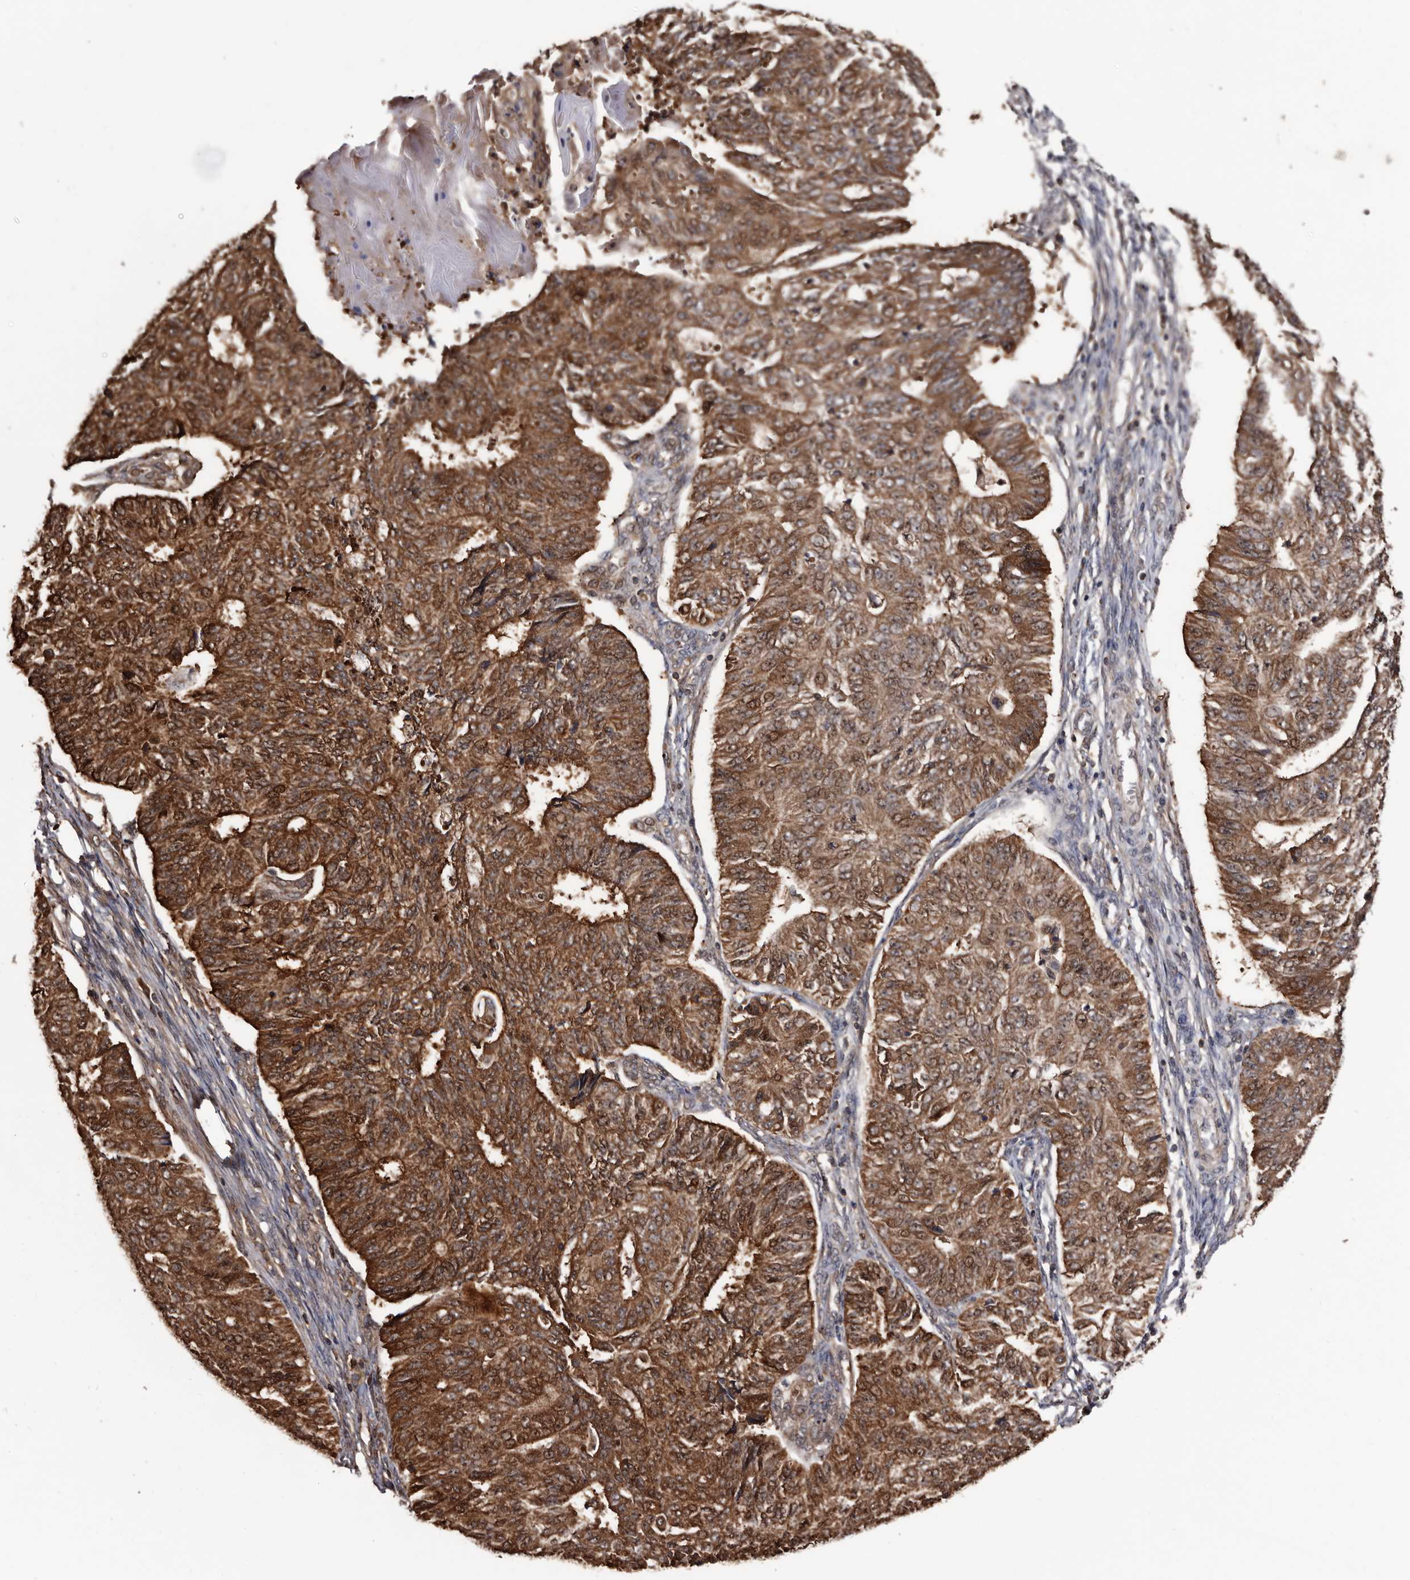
{"staining": {"intensity": "strong", "quantity": ">75%", "location": "cytoplasmic/membranous"}, "tissue": "endometrial cancer", "cell_type": "Tumor cells", "image_type": "cancer", "snomed": [{"axis": "morphology", "description": "Adenocarcinoma, NOS"}, {"axis": "topography", "description": "Endometrium"}], "caption": "The photomicrograph shows immunohistochemical staining of endometrial adenocarcinoma. There is strong cytoplasmic/membranous expression is identified in about >75% of tumor cells. (DAB = brown stain, brightfield microscopy at high magnification).", "gene": "TTI2", "patient": {"sex": "female", "age": 32}}